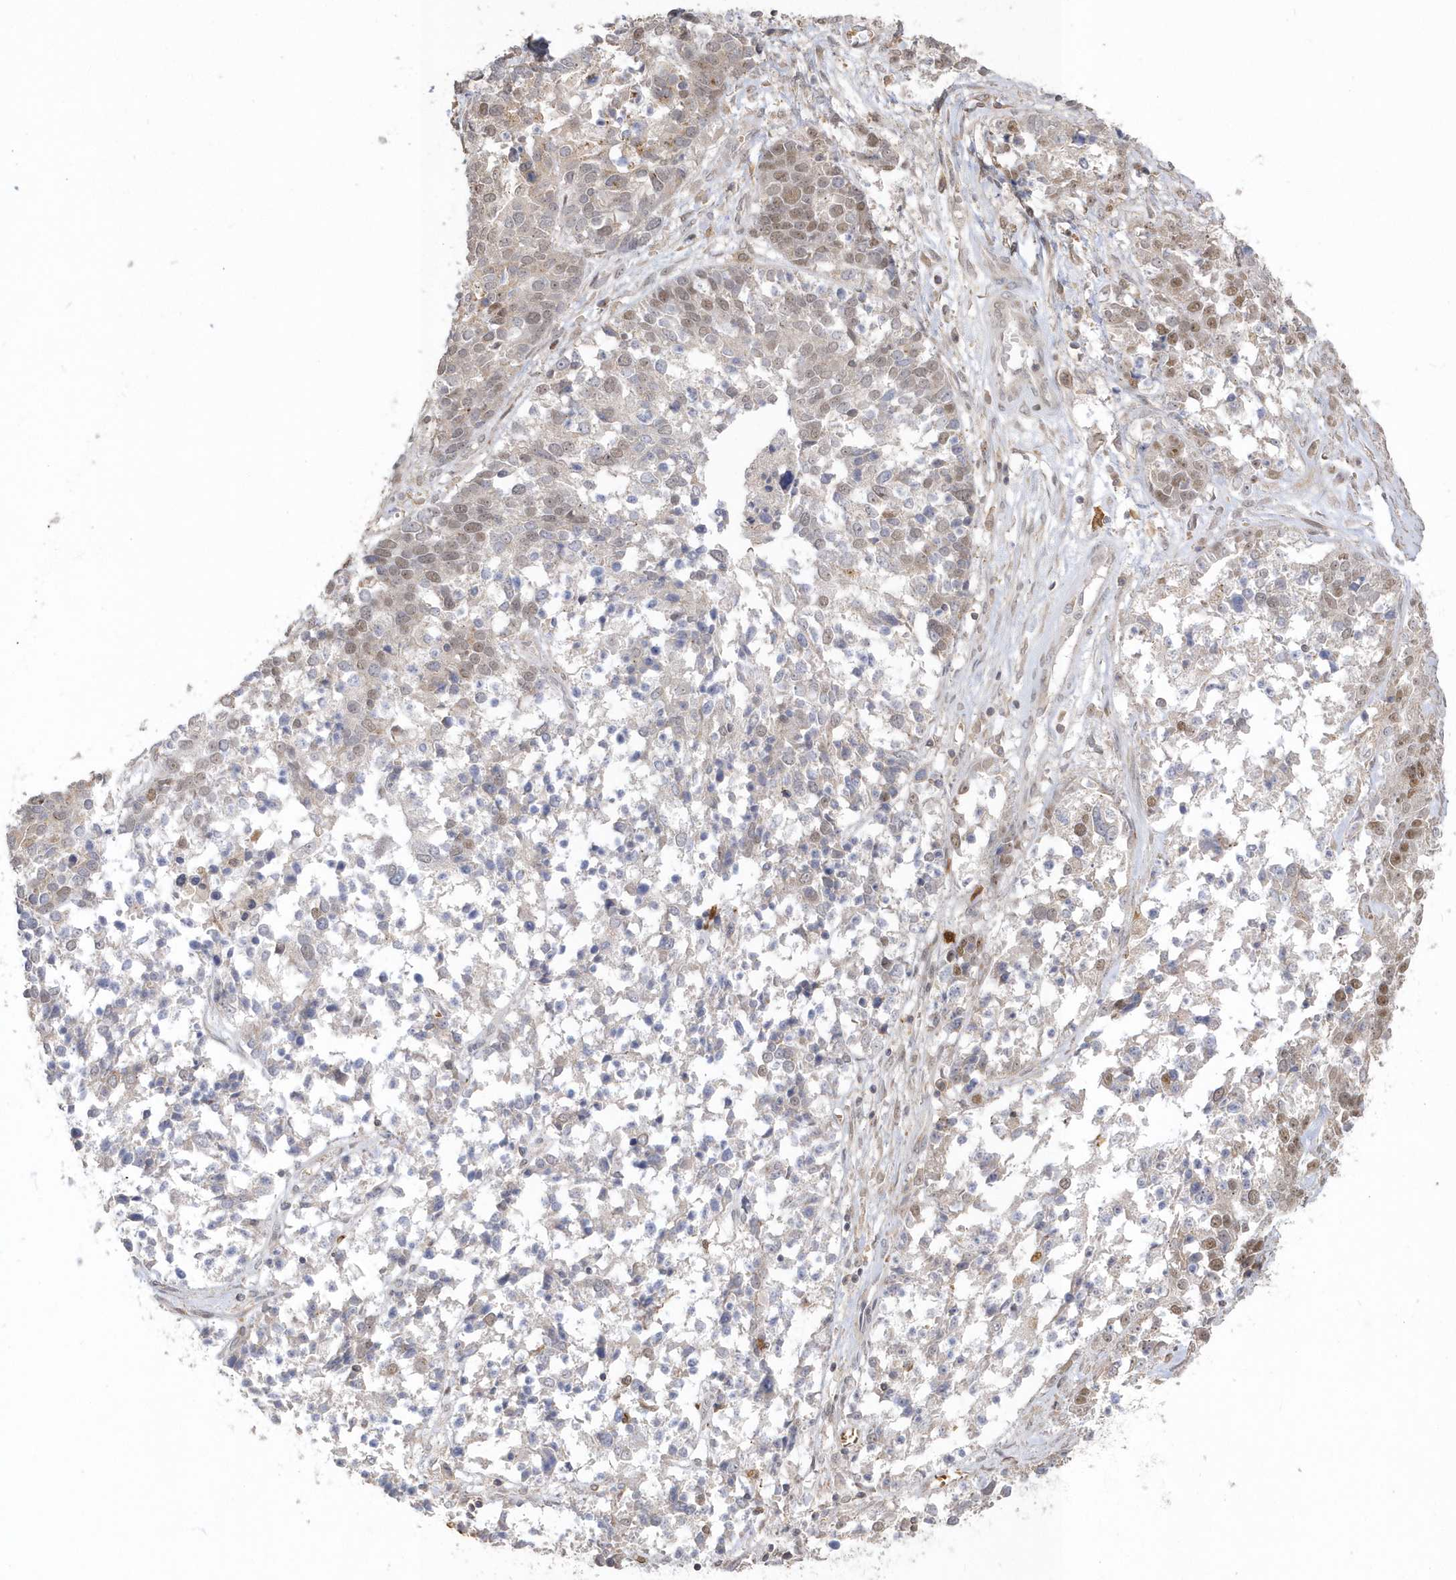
{"staining": {"intensity": "moderate", "quantity": "25%-75%", "location": "nuclear"}, "tissue": "ovarian cancer", "cell_type": "Tumor cells", "image_type": "cancer", "snomed": [{"axis": "morphology", "description": "Cystadenocarcinoma, serous, NOS"}, {"axis": "topography", "description": "Ovary"}], "caption": "IHC of human ovarian serous cystadenocarcinoma demonstrates medium levels of moderate nuclear staining in approximately 25%-75% of tumor cells. (DAB (3,3'-diaminobenzidine) IHC with brightfield microscopy, high magnification).", "gene": "NAF1", "patient": {"sex": "female", "age": 44}}